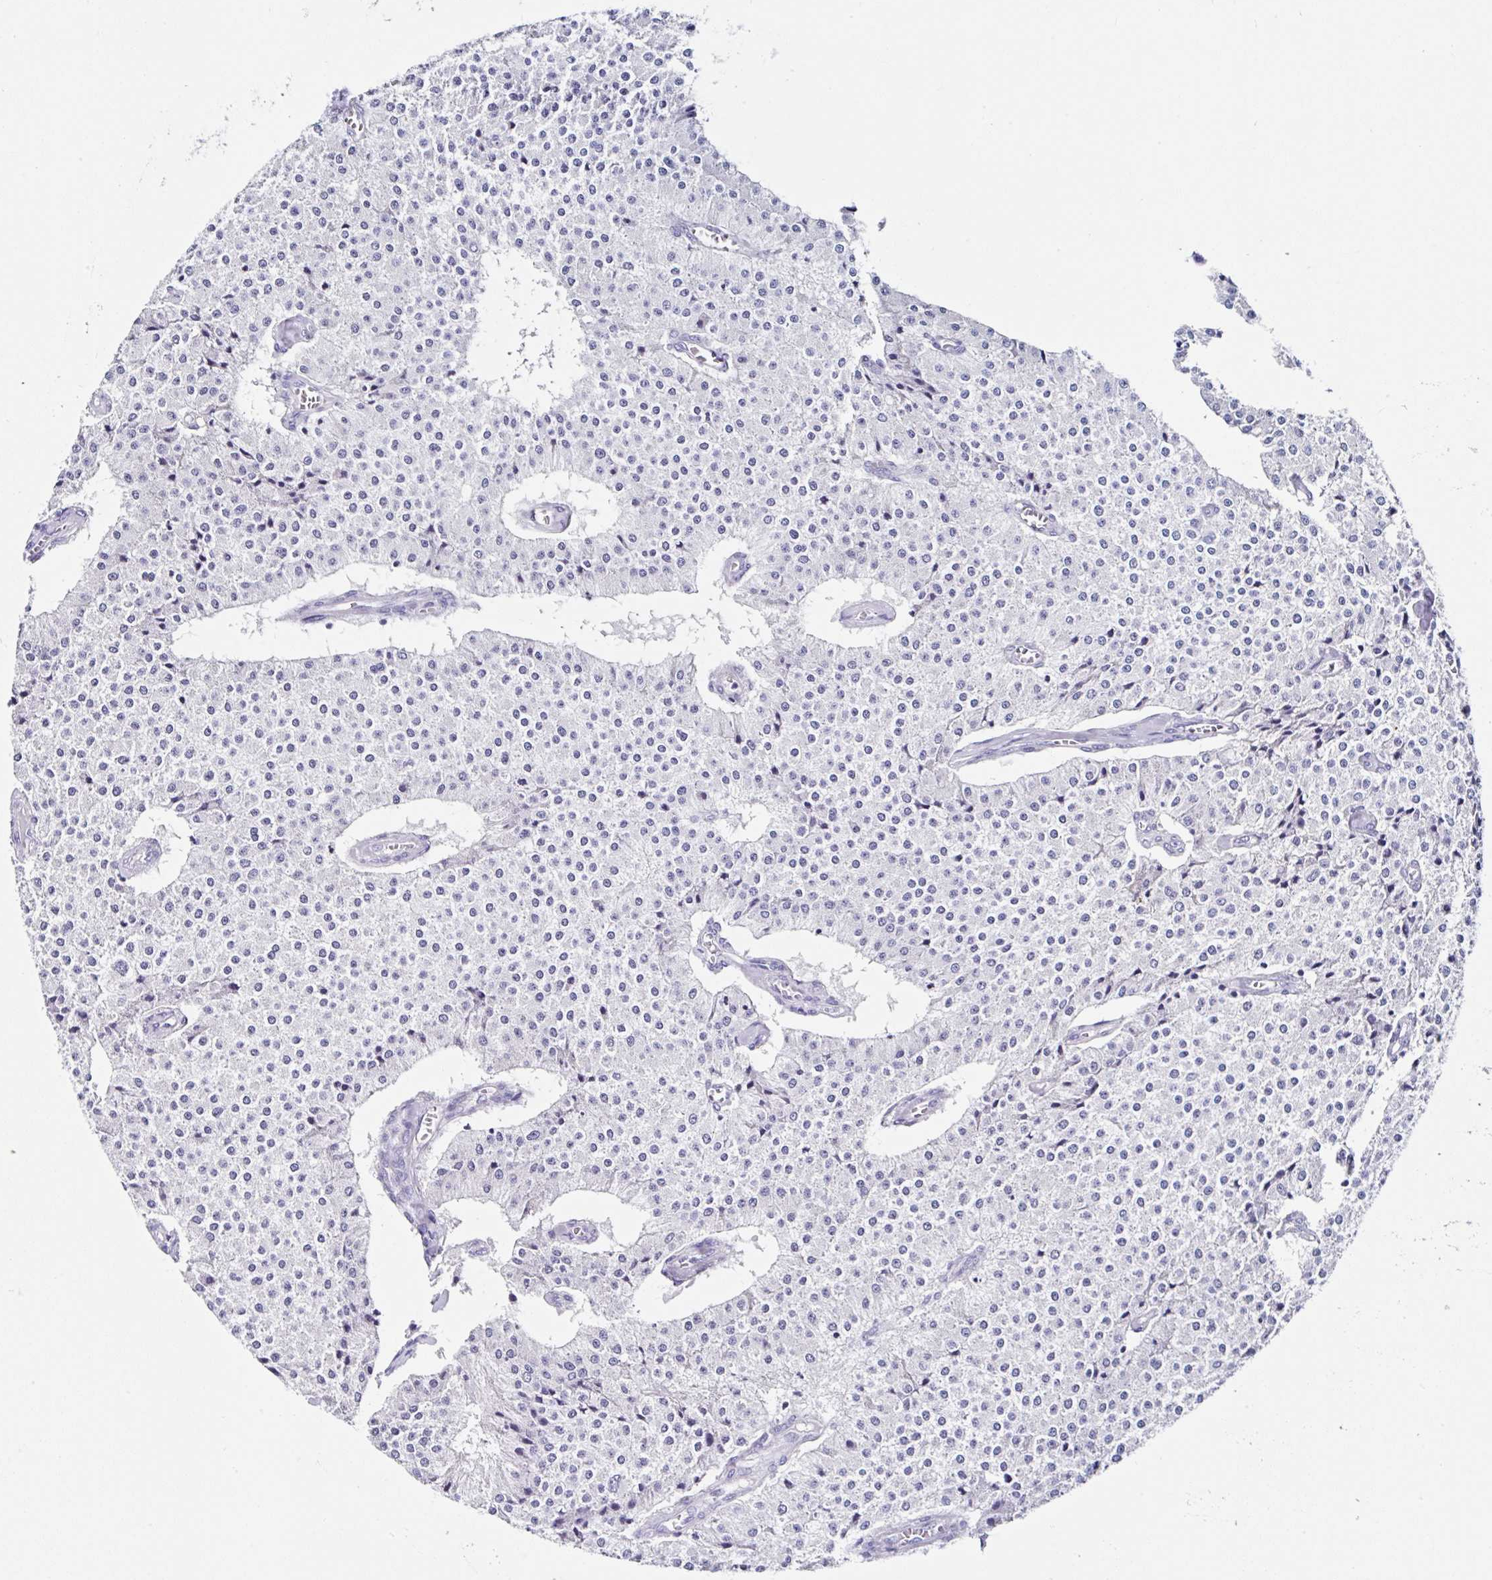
{"staining": {"intensity": "negative", "quantity": "none", "location": "none"}, "tissue": "carcinoid", "cell_type": "Tumor cells", "image_type": "cancer", "snomed": [{"axis": "morphology", "description": "Carcinoid, malignant, NOS"}, {"axis": "topography", "description": "Colon"}], "caption": "Immunohistochemical staining of human carcinoid displays no significant staining in tumor cells.", "gene": "UGT3A1", "patient": {"sex": "female", "age": 52}}